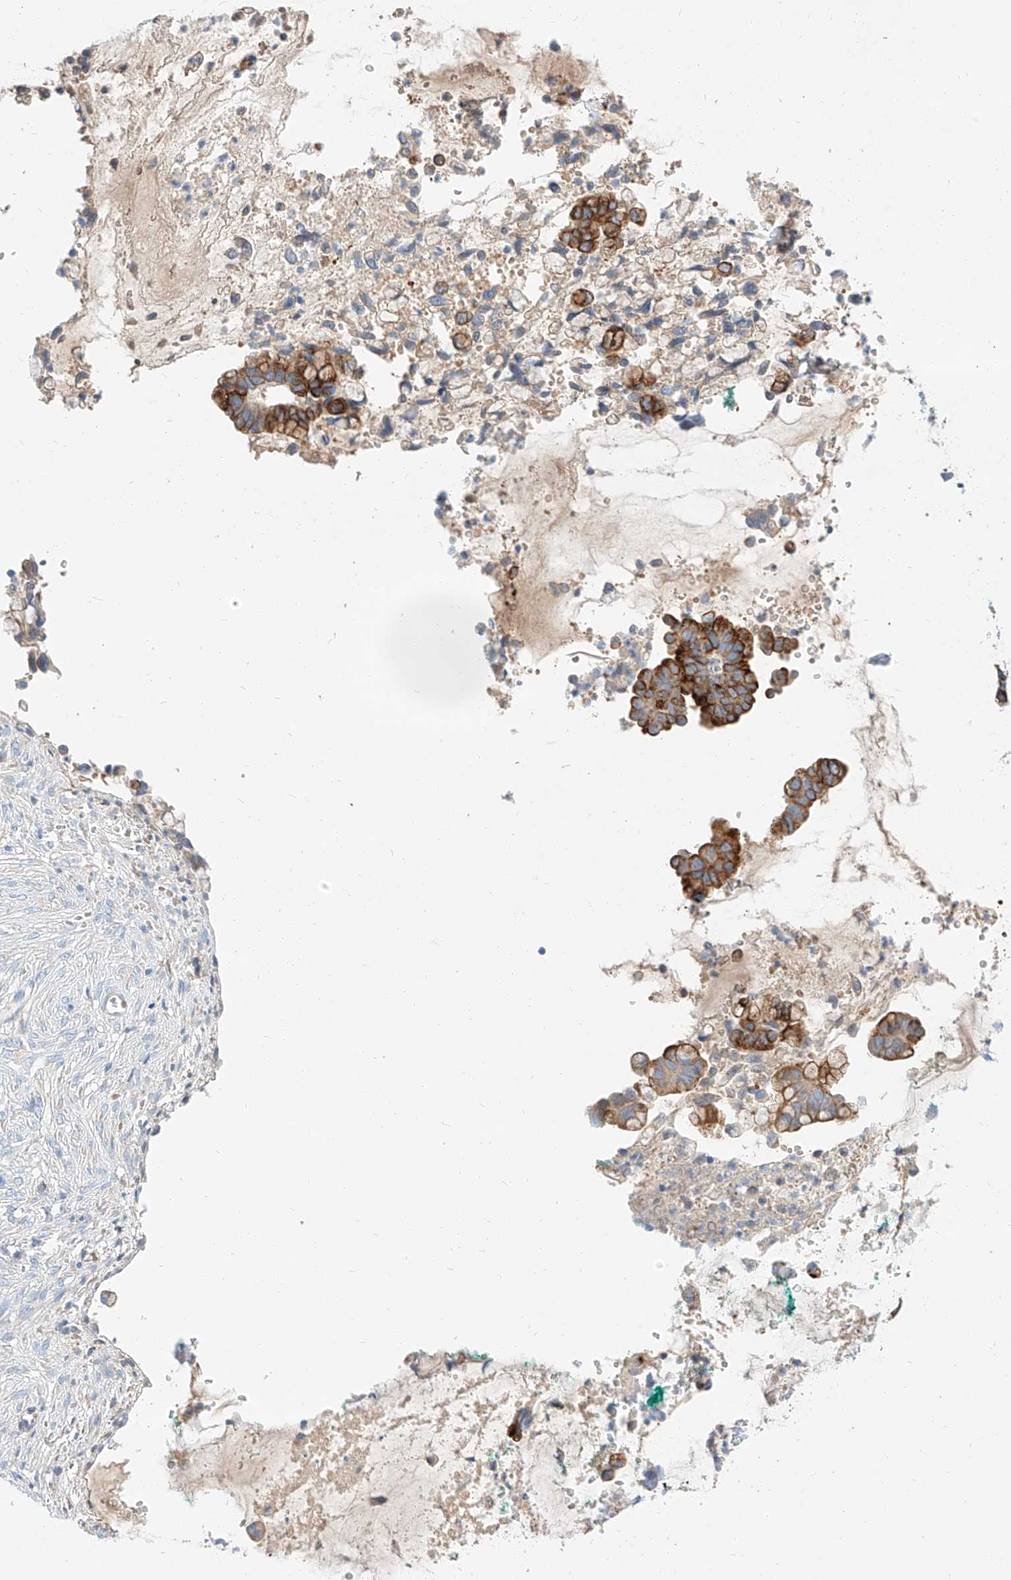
{"staining": {"intensity": "strong", "quantity": ">75%", "location": "cytoplasmic/membranous"}, "tissue": "cervical cancer", "cell_type": "Tumor cells", "image_type": "cancer", "snomed": [{"axis": "morphology", "description": "Adenocarcinoma, NOS"}, {"axis": "topography", "description": "Cervix"}], "caption": "Tumor cells reveal high levels of strong cytoplasmic/membranous positivity in about >75% of cells in human cervical cancer (adenocarcinoma). (DAB = brown stain, brightfield microscopy at high magnification).", "gene": "MAP7", "patient": {"sex": "female", "age": 44}}